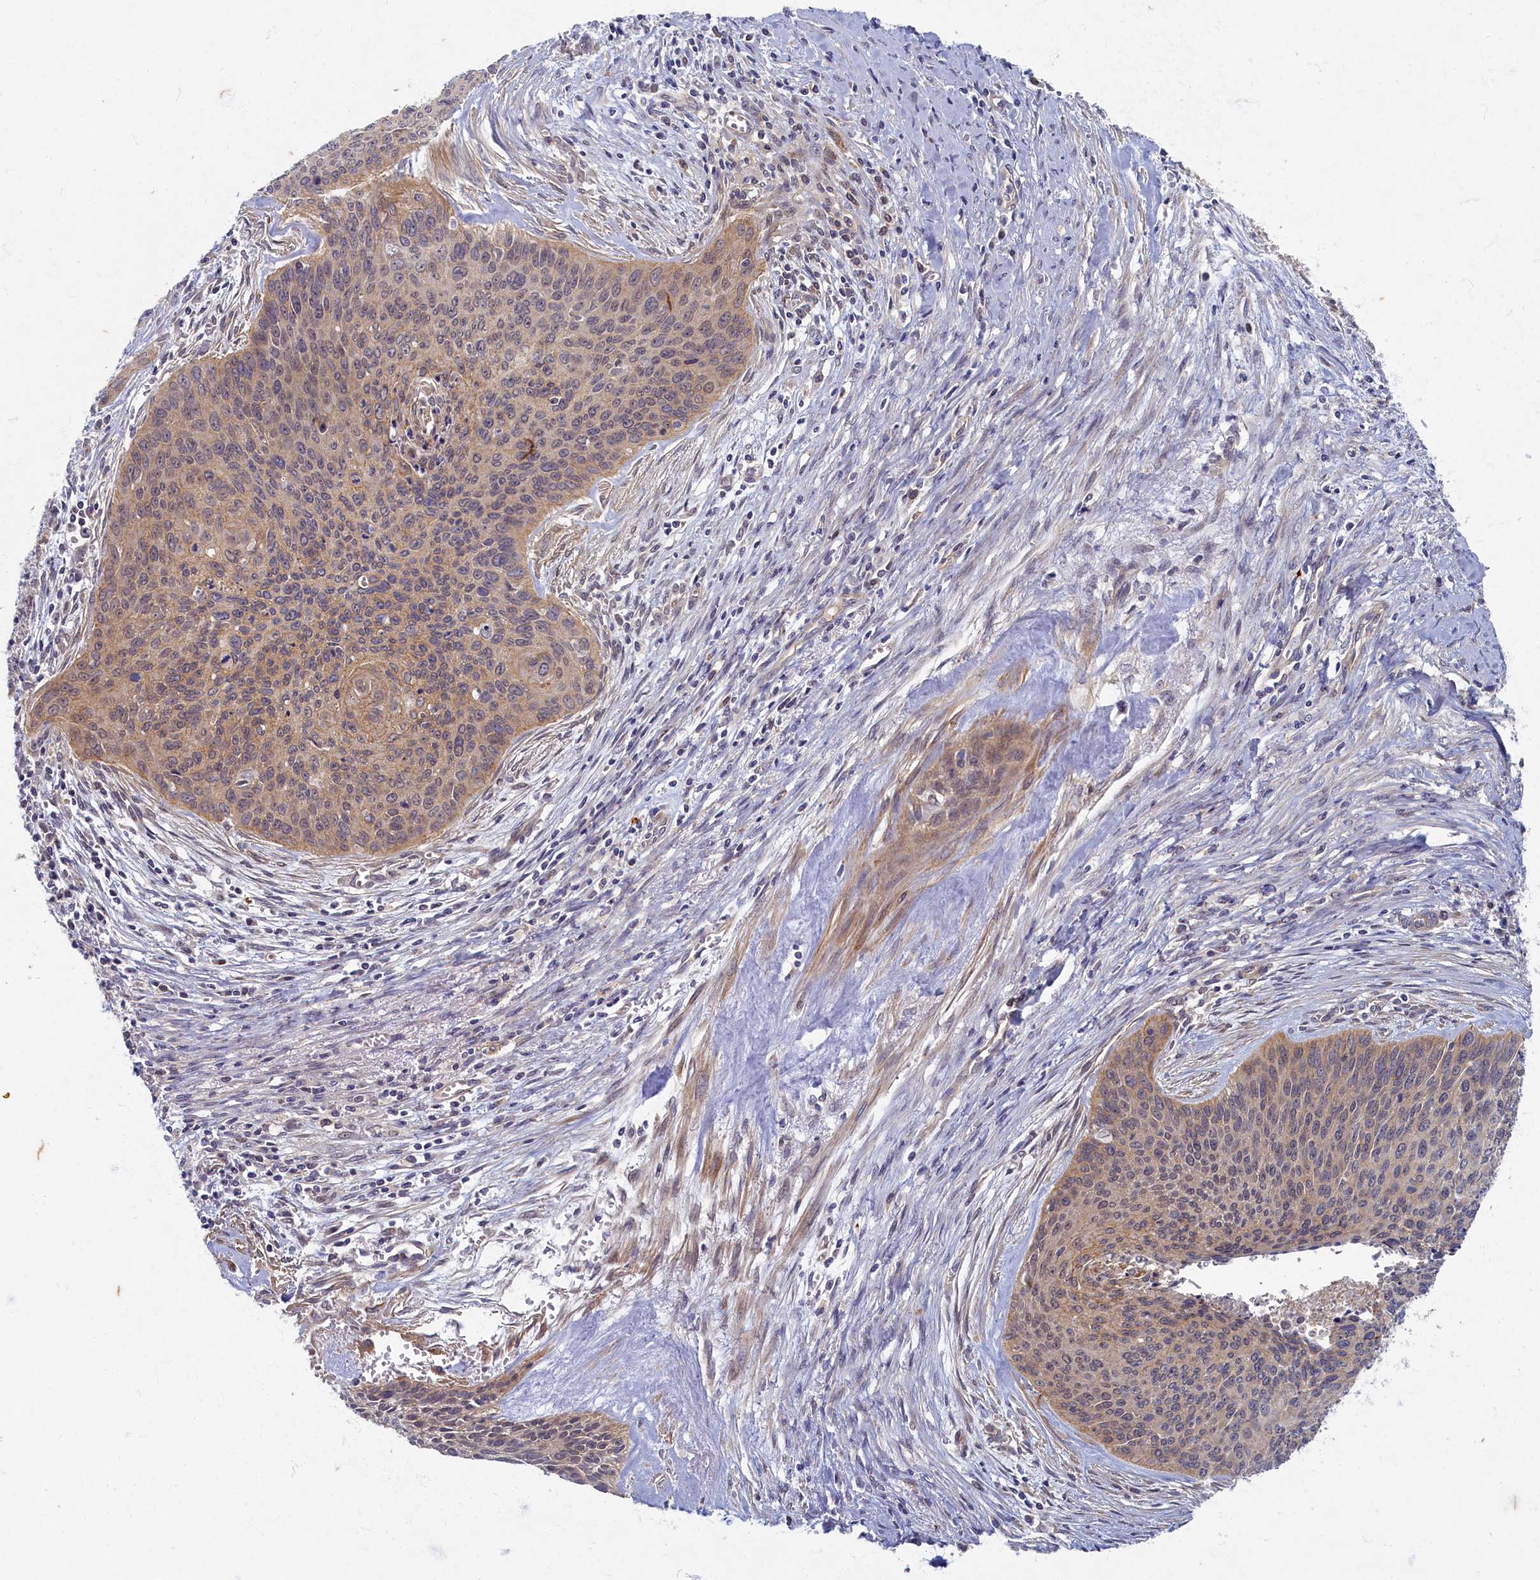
{"staining": {"intensity": "weak", "quantity": ">75%", "location": "cytoplasmic/membranous"}, "tissue": "cervical cancer", "cell_type": "Tumor cells", "image_type": "cancer", "snomed": [{"axis": "morphology", "description": "Squamous cell carcinoma, NOS"}, {"axis": "topography", "description": "Cervix"}], "caption": "The photomicrograph exhibits a brown stain indicating the presence of a protein in the cytoplasmic/membranous of tumor cells in cervical cancer.", "gene": "WDR59", "patient": {"sex": "female", "age": 55}}